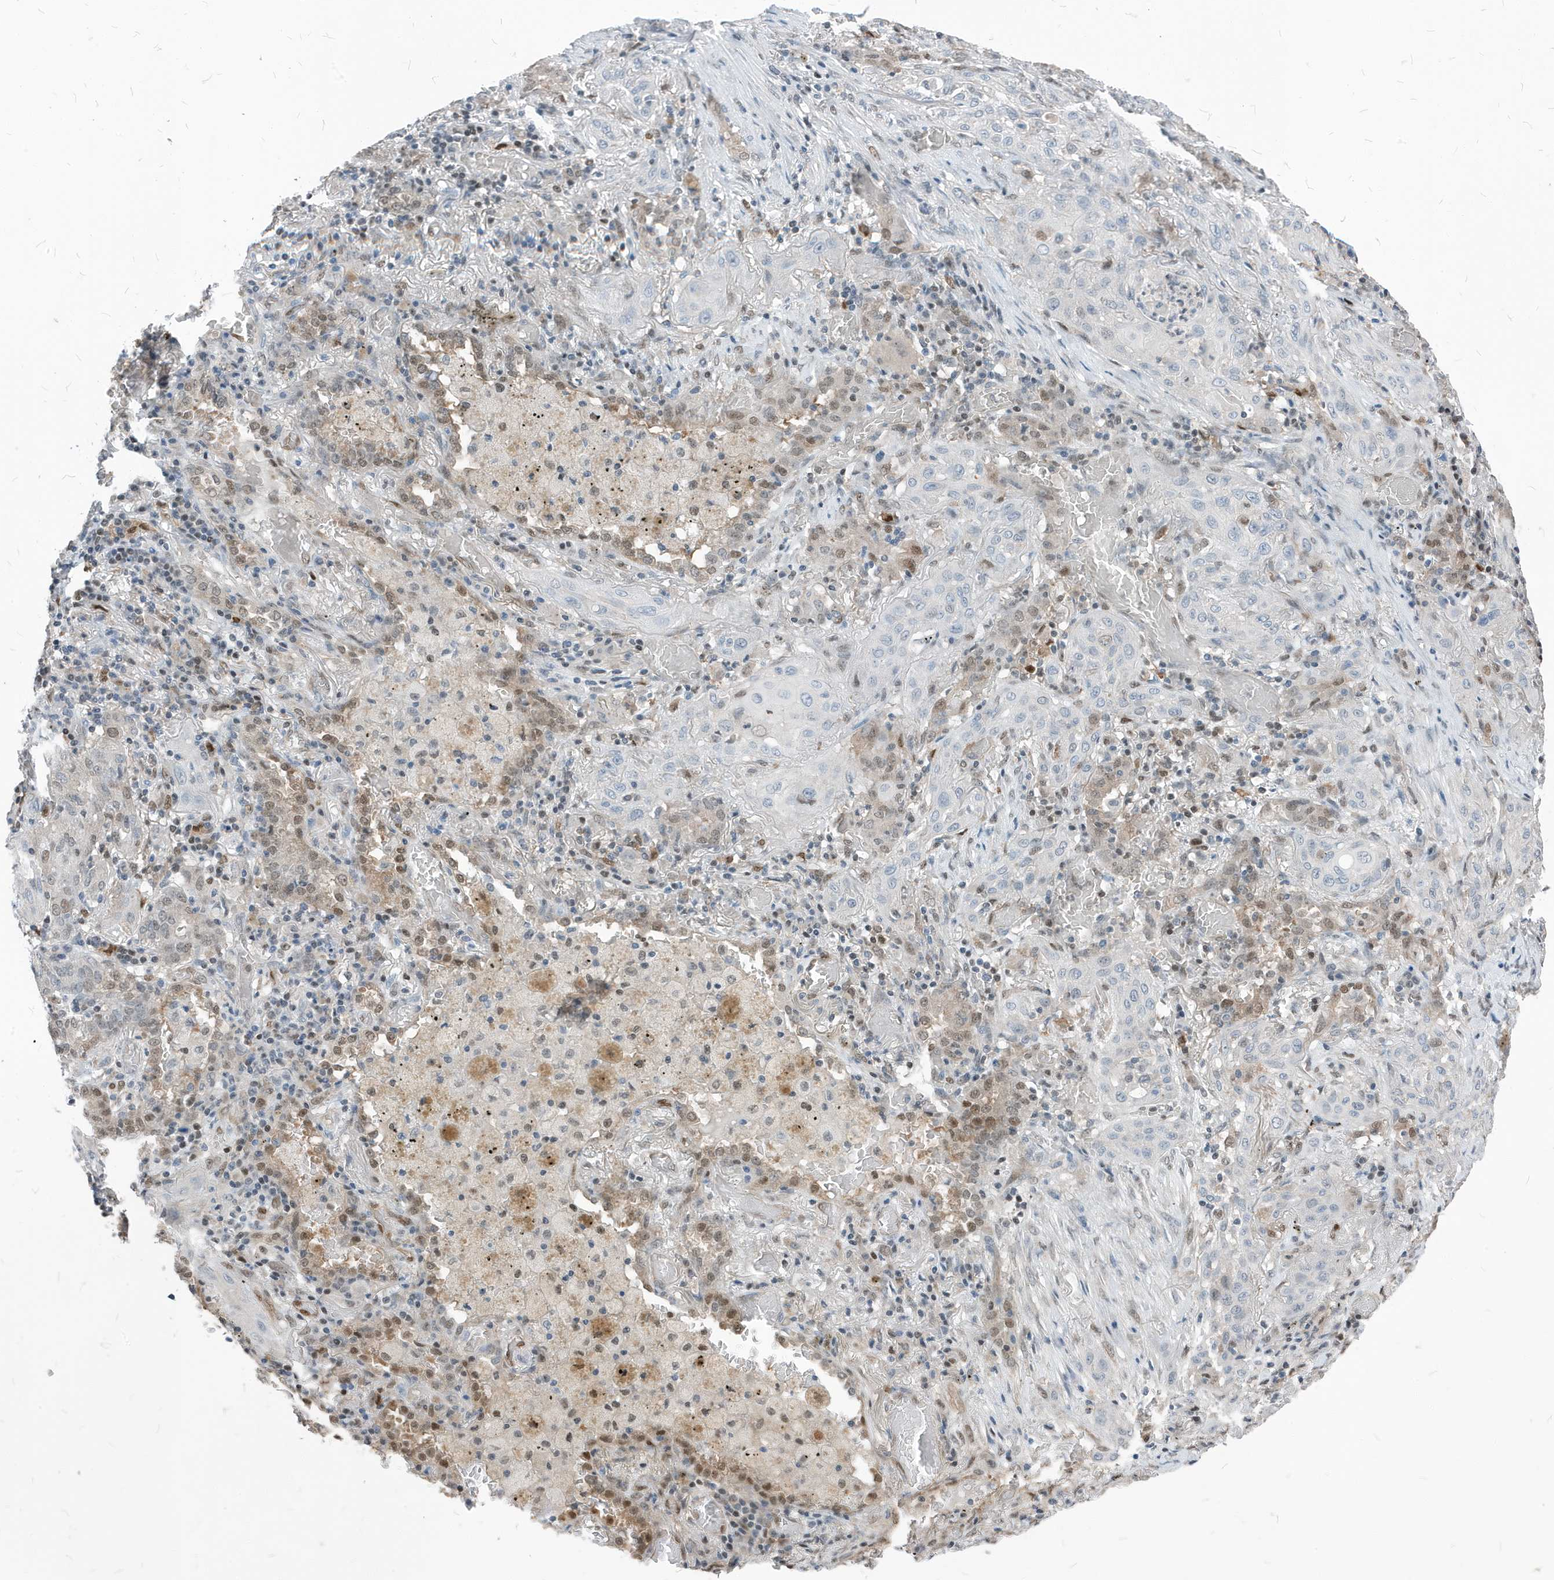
{"staining": {"intensity": "negative", "quantity": "none", "location": "none"}, "tissue": "lung cancer", "cell_type": "Tumor cells", "image_type": "cancer", "snomed": [{"axis": "morphology", "description": "Squamous cell carcinoma, NOS"}, {"axis": "topography", "description": "Lung"}], "caption": "Immunohistochemistry photomicrograph of human lung cancer stained for a protein (brown), which reveals no staining in tumor cells. (DAB immunohistochemistry (IHC) with hematoxylin counter stain).", "gene": "NCOA7", "patient": {"sex": "female", "age": 47}}